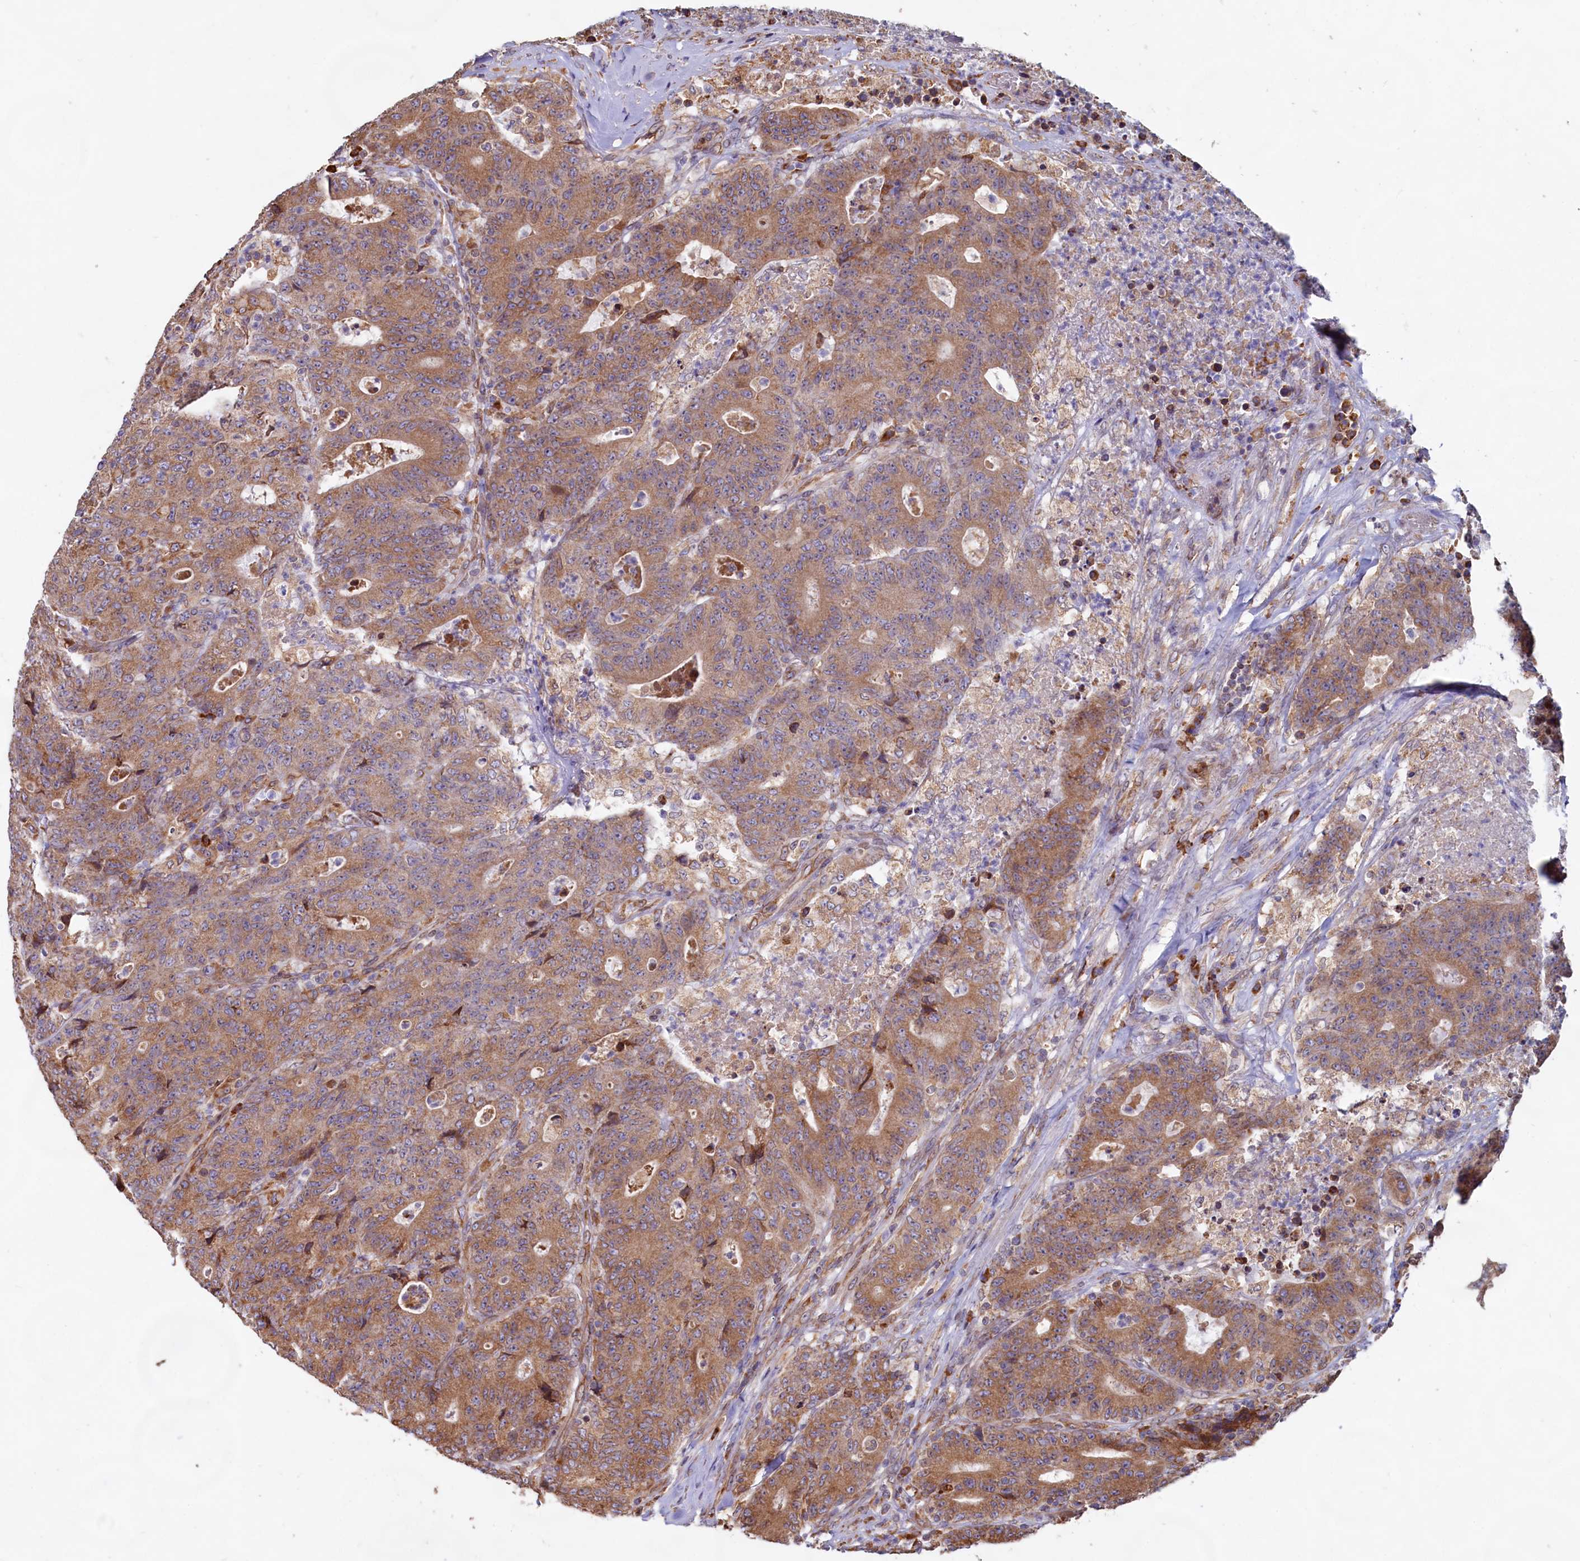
{"staining": {"intensity": "strong", "quantity": ">75%", "location": "cytoplasmic/membranous"}, "tissue": "colorectal cancer", "cell_type": "Tumor cells", "image_type": "cancer", "snomed": [{"axis": "morphology", "description": "Adenocarcinoma, NOS"}, {"axis": "topography", "description": "Colon"}], "caption": "Tumor cells exhibit high levels of strong cytoplasmic/membranous staining in approximately >75% of cells in human adenocarcinoma (colorectal).", "gene": "TBC1D19", "patient": {"sex": "female", "age": 75}}